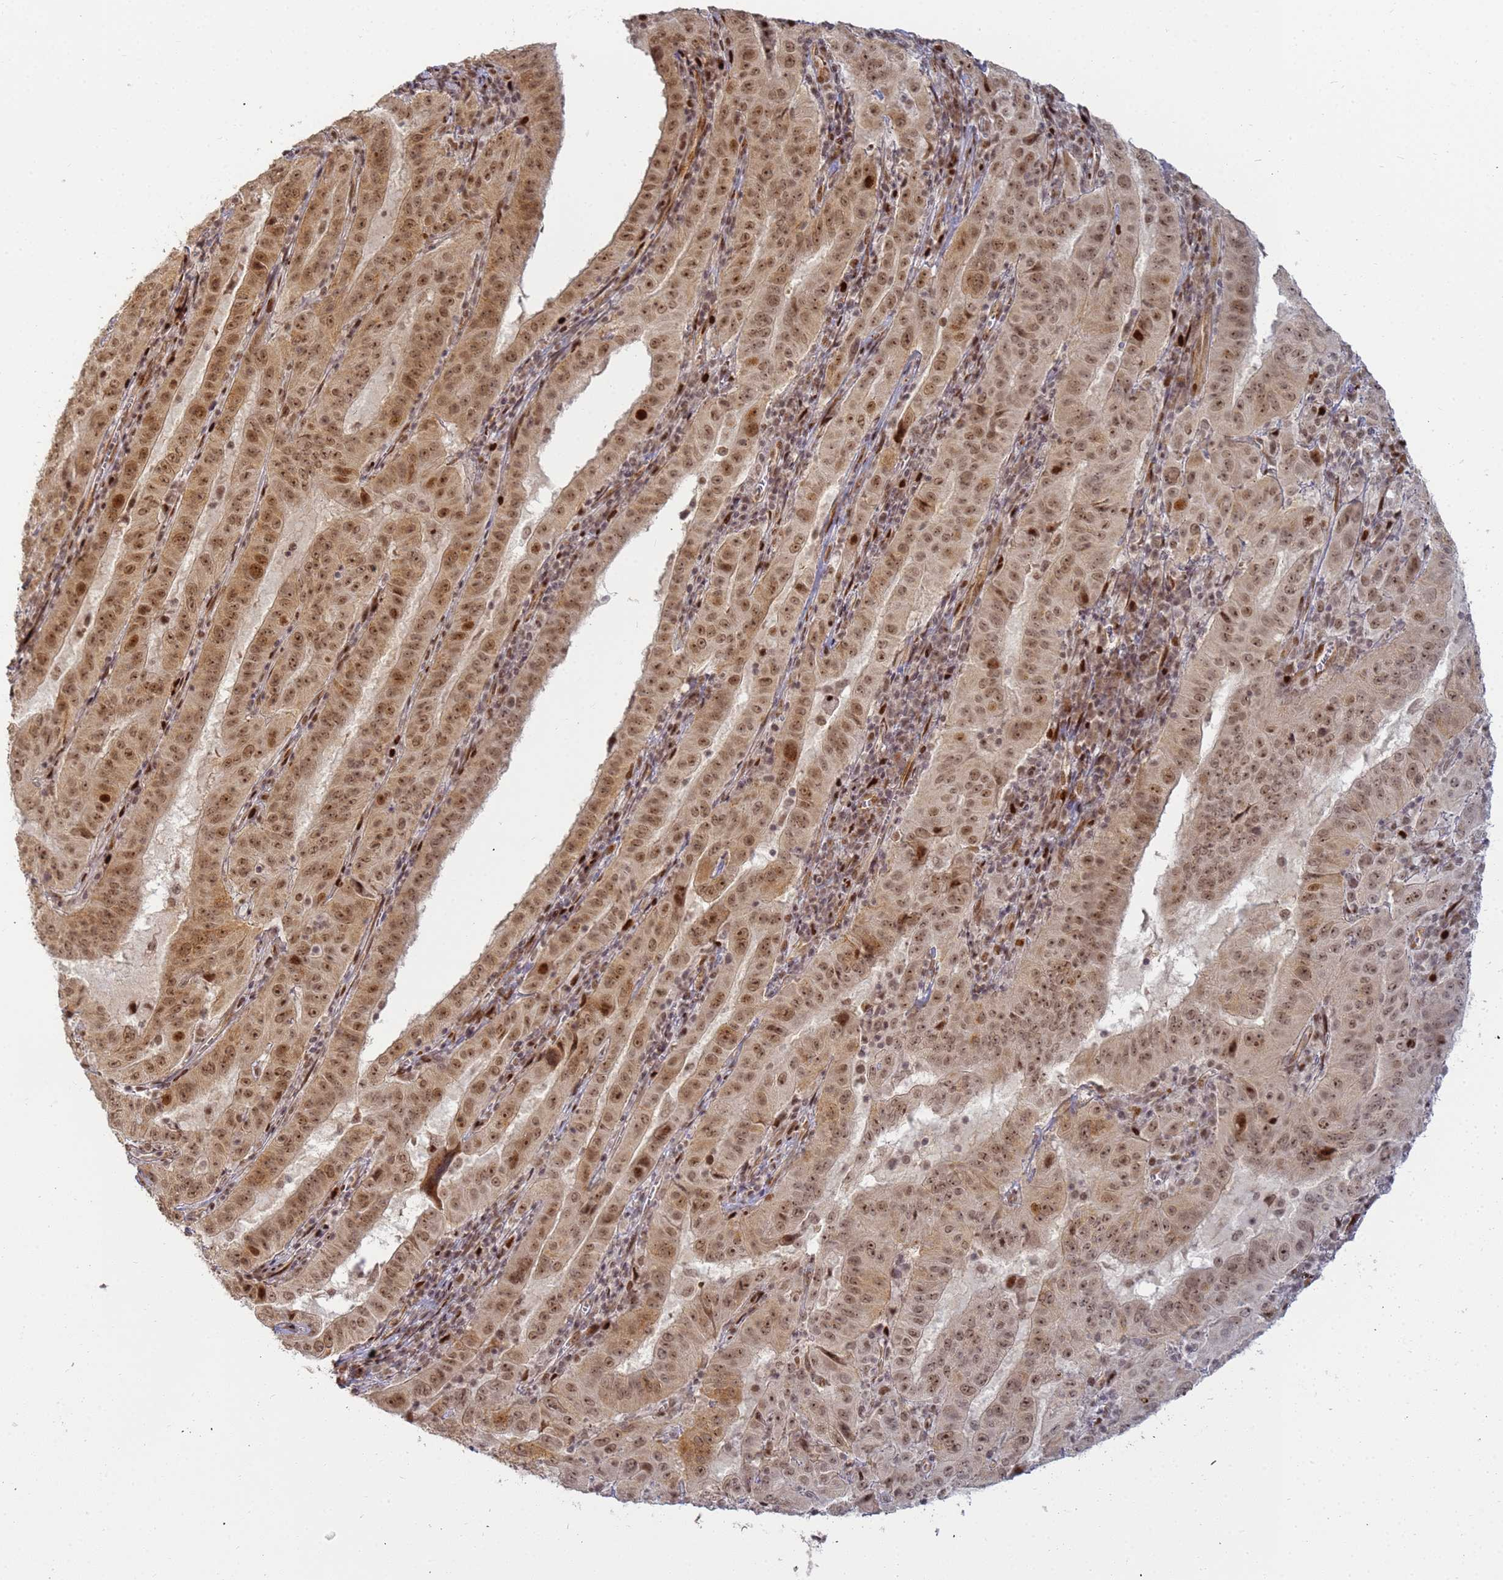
{"staining": {"intensity": "moderate", "quantity": ">75%", "location": "nuclear"}, "tissue": "pancreatic cancer", "cell_type": "Tumor cells", "image_type": "cancer", "snomed": [{"axis": "morphology", "description": "Adenocarcinoma, NOS"}, {"axis": "topography", "description": "Pancreas"}], "caption": "Adenocarcinoma (pancreatic) stained with immunohistochemistry (IHC) exhibits moderate nuclear positivity in about >75% of tumor cells.", "gene": "ABCA2", "patient": {"sex": "male", "age": 63}}